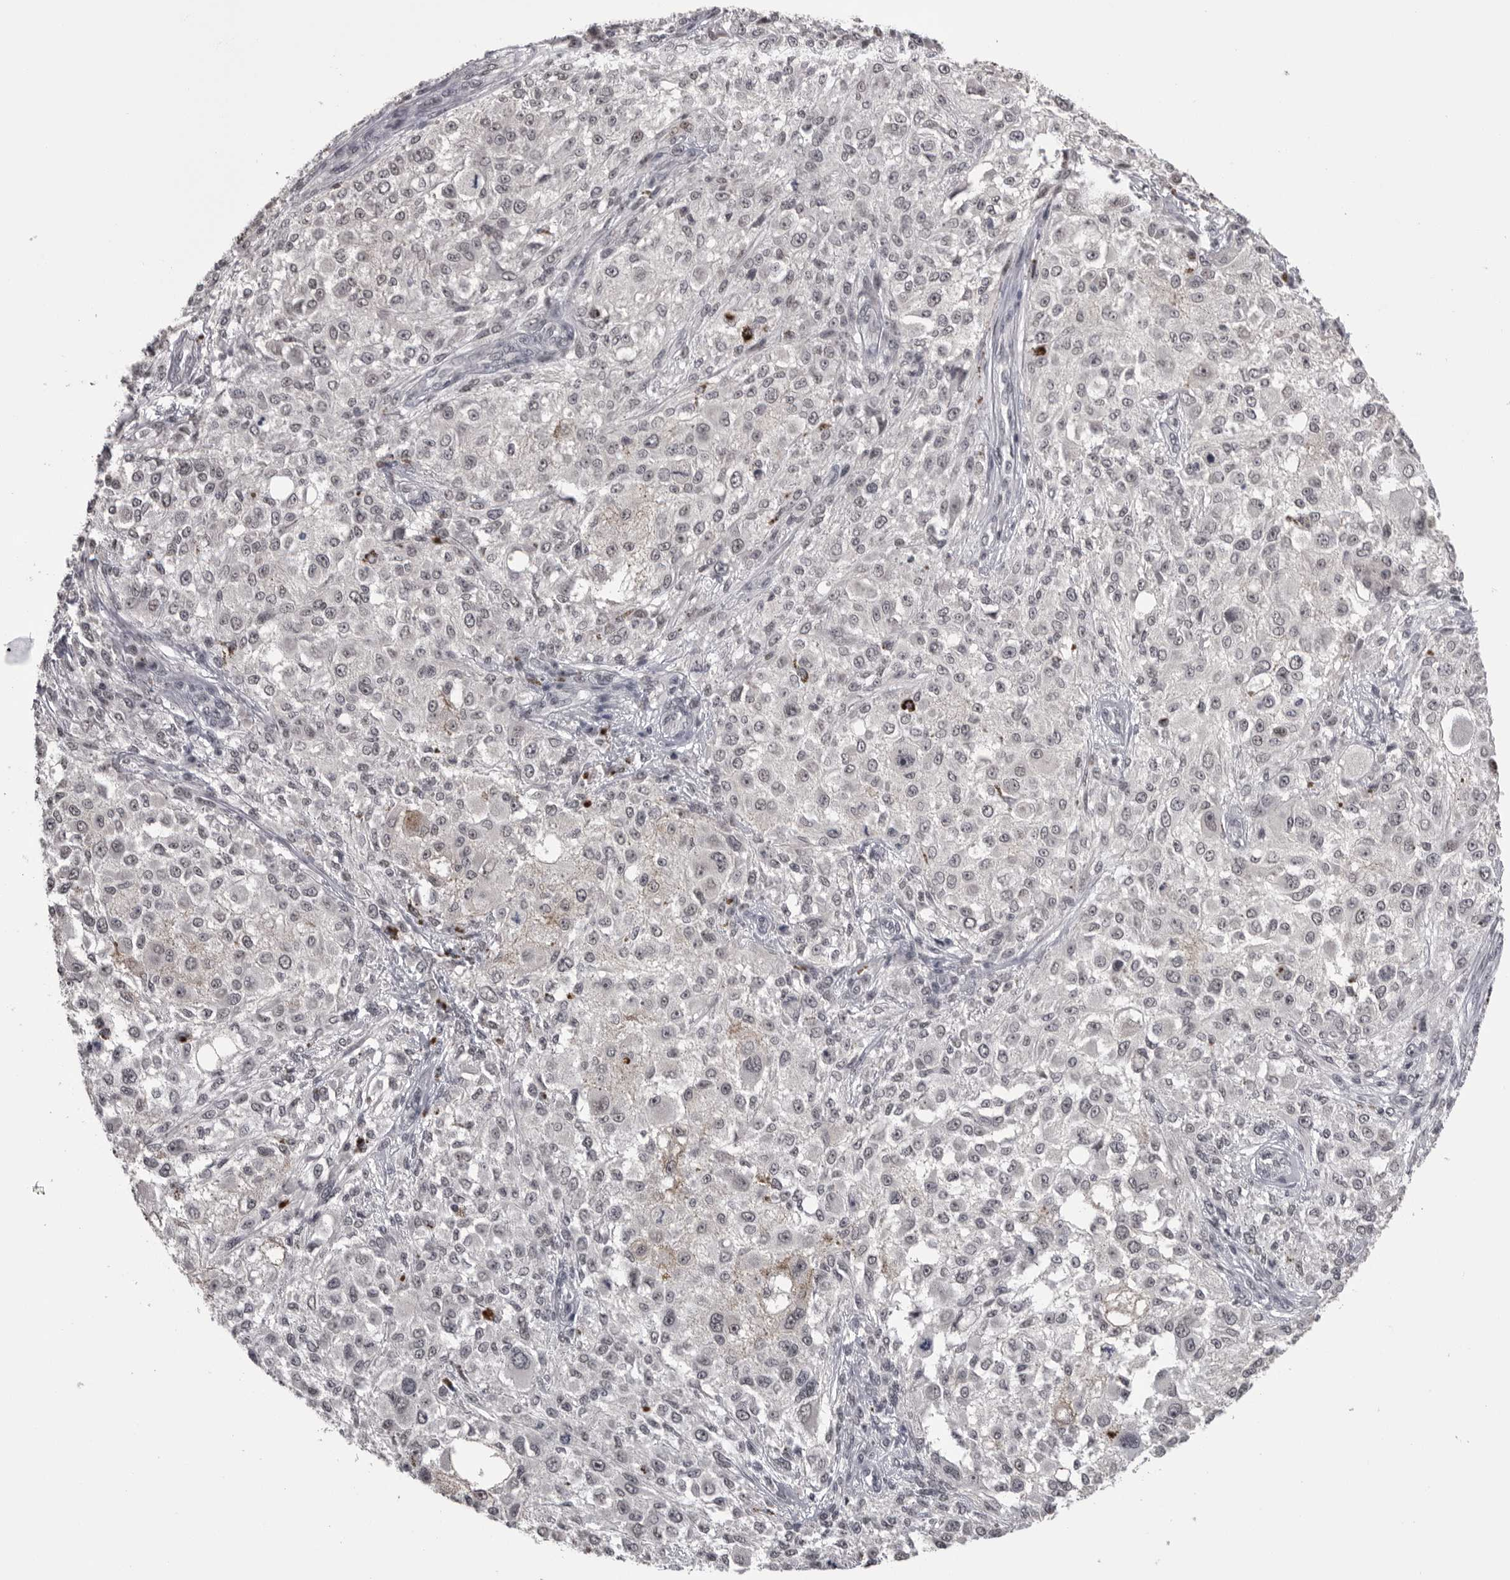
{"staining": {"intensity": "weak", "quantity": "25%-75%", "location": "nuclear"}, "tissue": "melanoma", "cell_type": "Tumor cells", "image_type": "cancer", "snomed": [{"axis": "morphology", "description": "Necrosis, NOS"}, {"axis": "morphology", "description": "Malignant melanoma, NOS"}, {"axis": "topography", "description": "Skin"}], "caption": "There is low levels of weak nuclear positivity in tumor cells of malignant melanoma, as demonstrated by immunohistochemical staining (brown color).", "gene": "DLG2", "patient": {"sex": "female", "age": 87}}